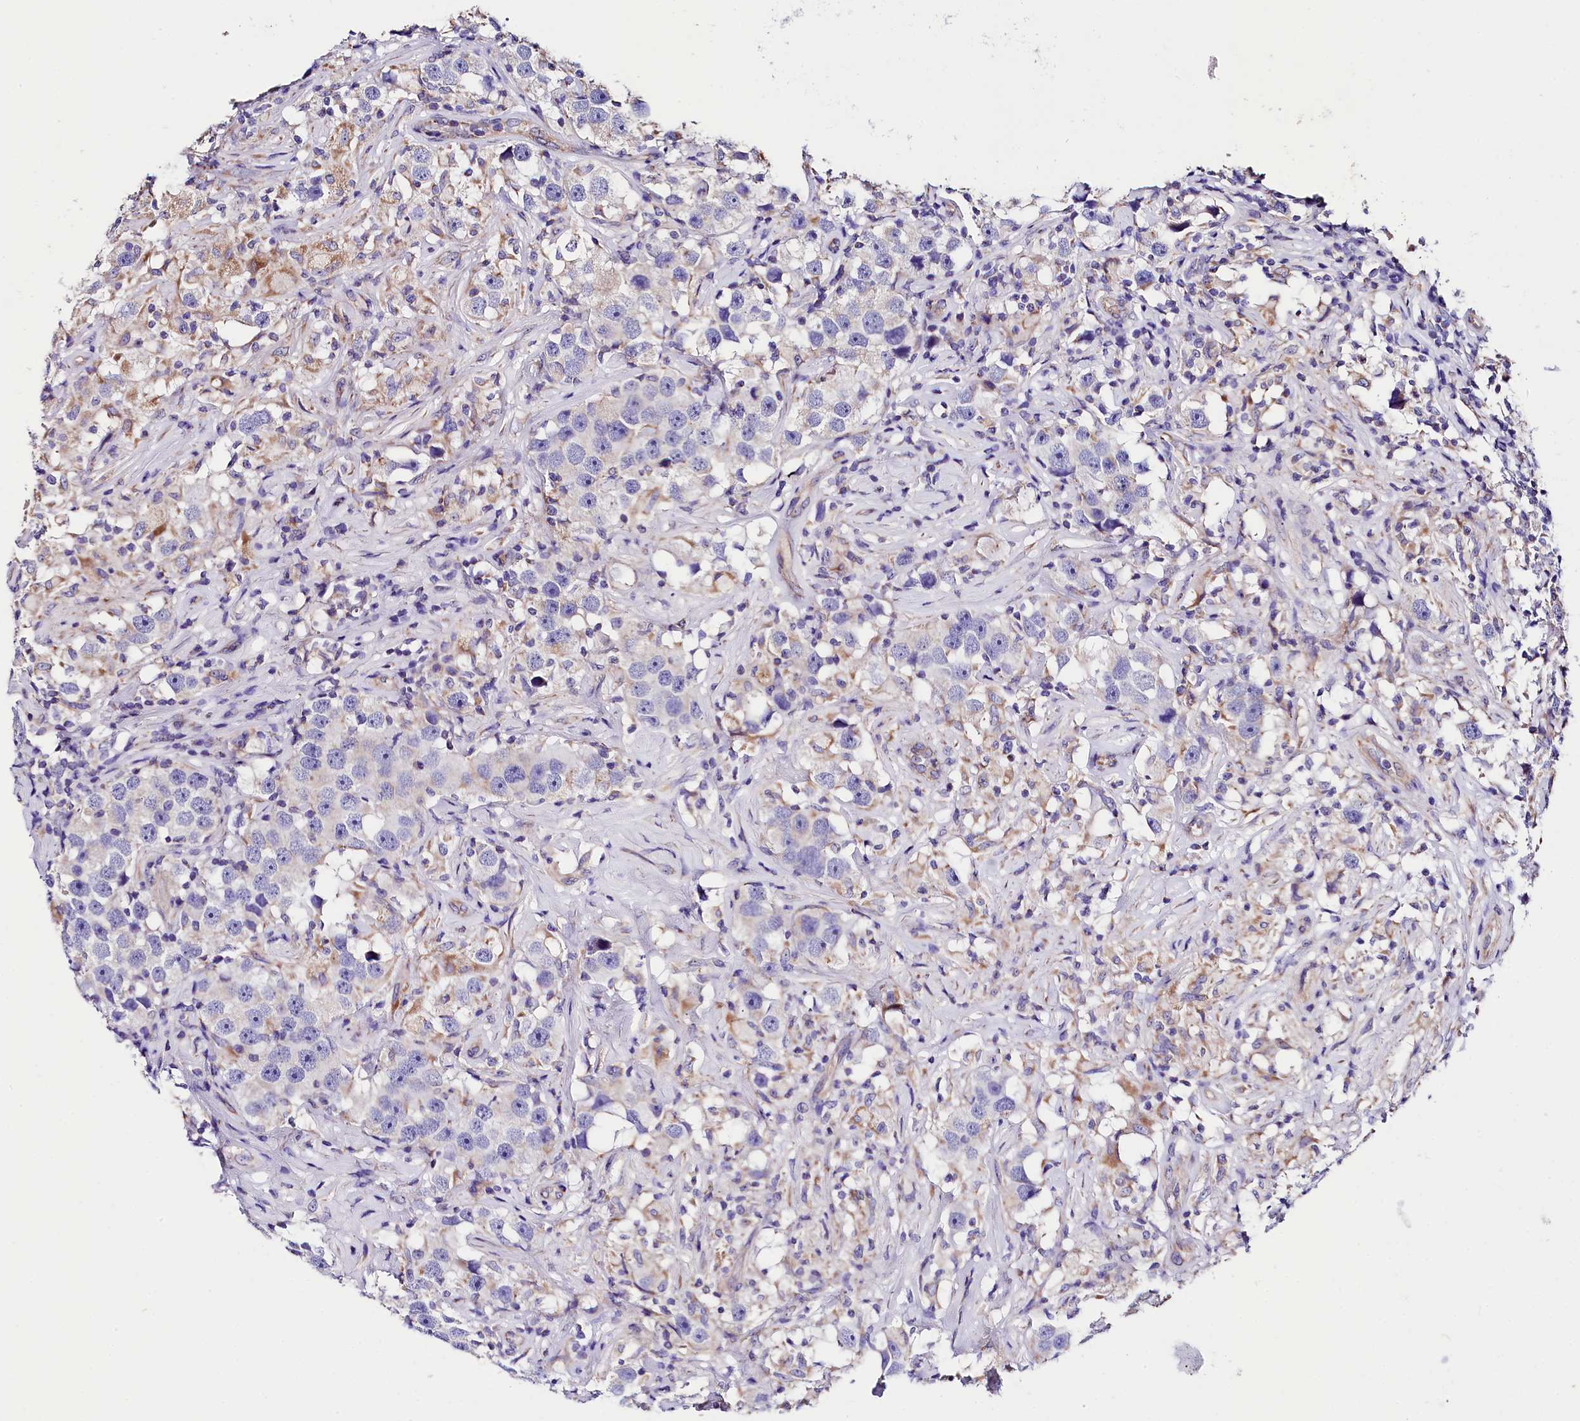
{"staining": {"intensity": "negative", "quantity": "none", "location": "none"}, "tissue": "testis cancer", "cell_type": "Tumor cells", "image_type": "cancer", "snomed": [{"axis": "morphology", "description": "Seminoma, NOS"}, {"axis": "topography", "description": "Testis"}], "caption": "This micrograph is of testis cancer (seminoma) stained with immunohistochemistry (IHC) to label a protein in brown with the nuclei are counter-stained blue. There is no staining in tumor cells. The staining was performed using DAB (3,3'-diaminobenzidine) to visualize the protein expression in brown, while the nuclei were stained in blue with hematoxylin (Magnification: 20x).", "gene": "ACAA2", "patient": {"sex": "male", "age": 49}}